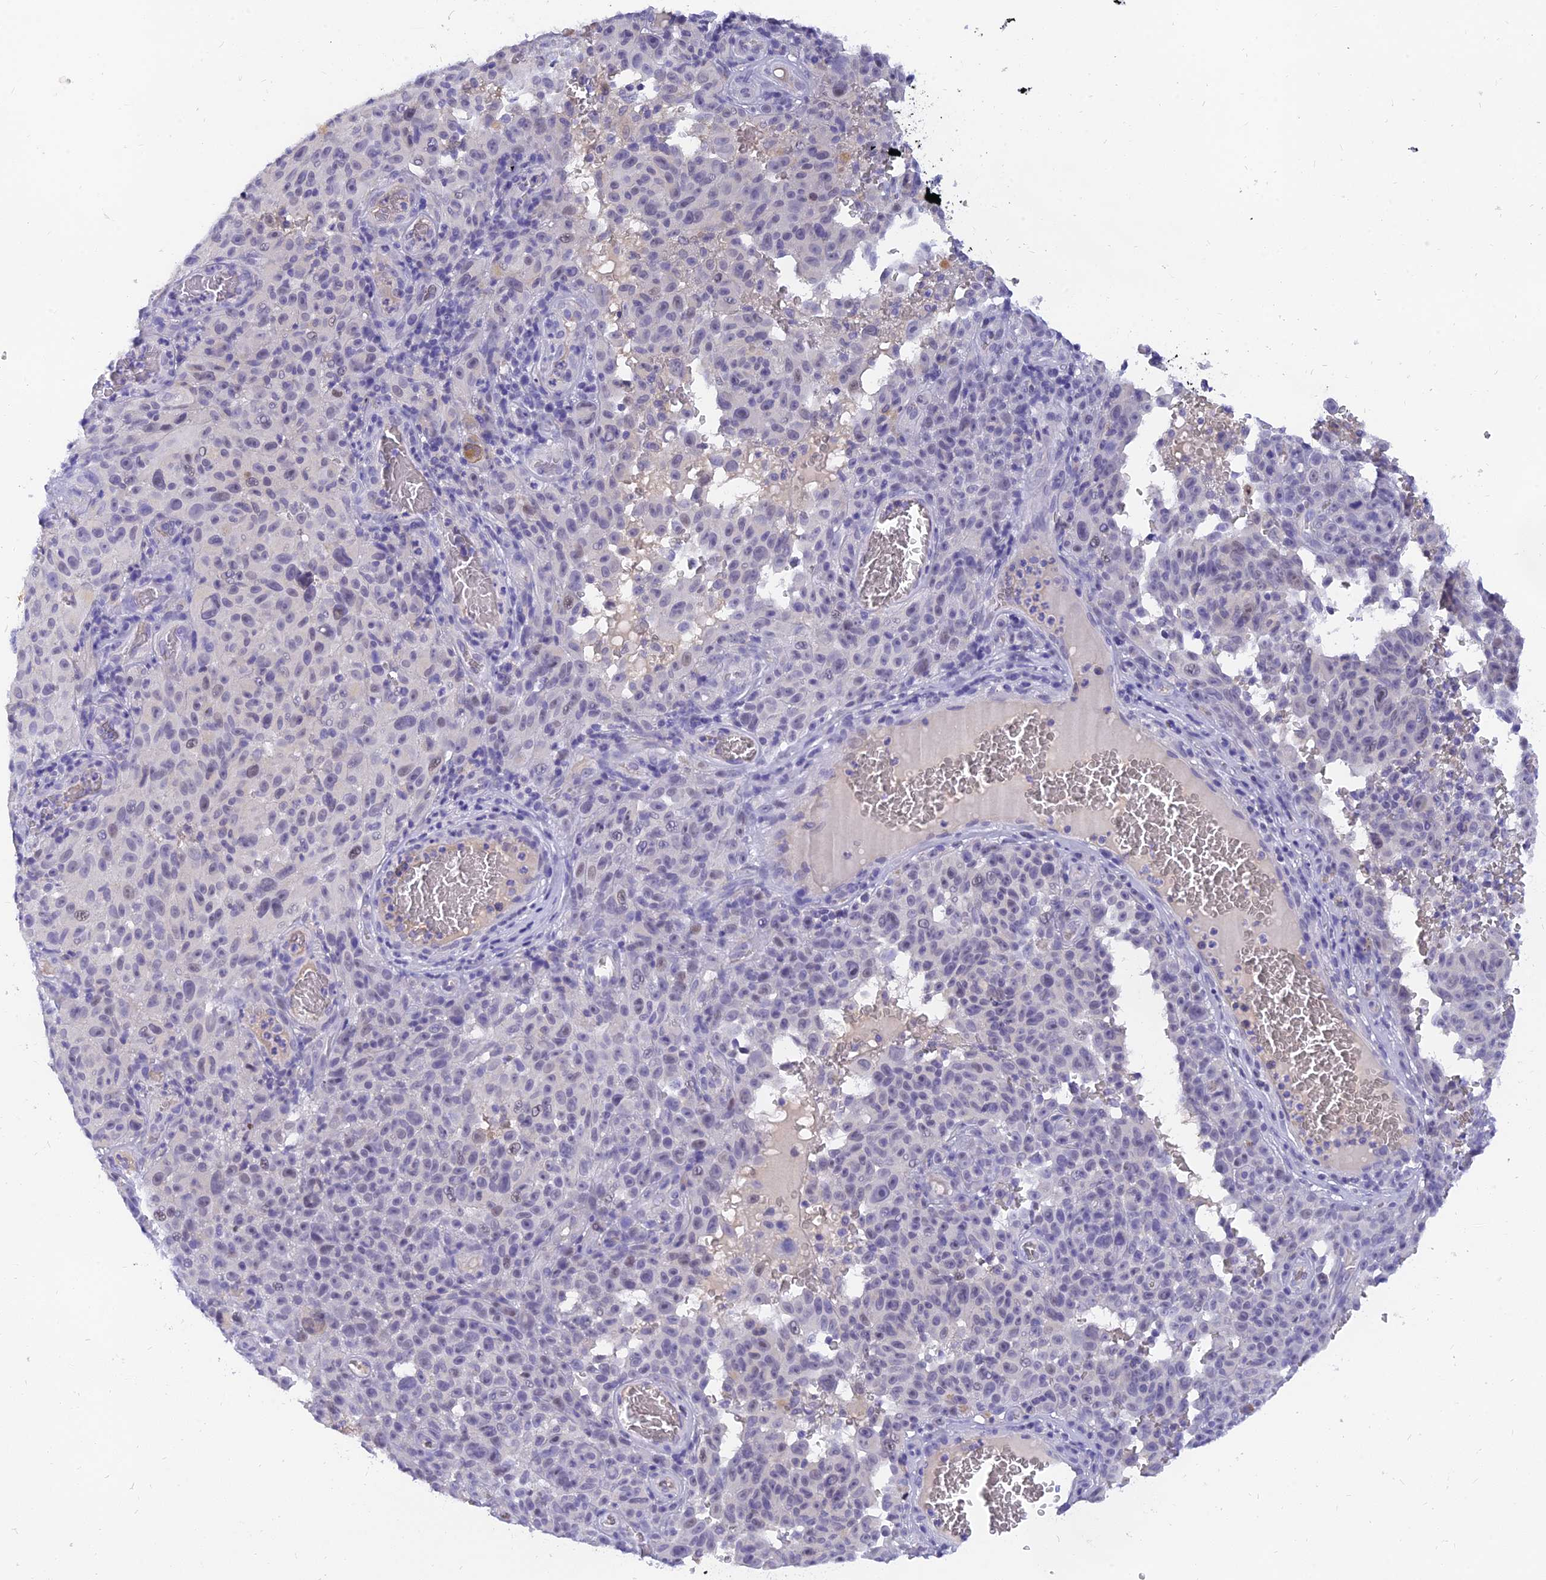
{"staining": {"intensity": "negative", "quantity": "none", "location": "none"}, "tissue": "melanoma", "cell_type": "Tumor cells", "image_type": "cancer", "snomed": [{"axis": "morphology", "description": "Malignant melanoma, NOS"}, {"axis": "topography", "description": "Skin"}], "caption": "This is an immunohistochemistry (IHC) image of melanoma. There is no staining in tumor cells.", "gene": "TMEM161B", "patient": {"sex": "female", "age": 82}}